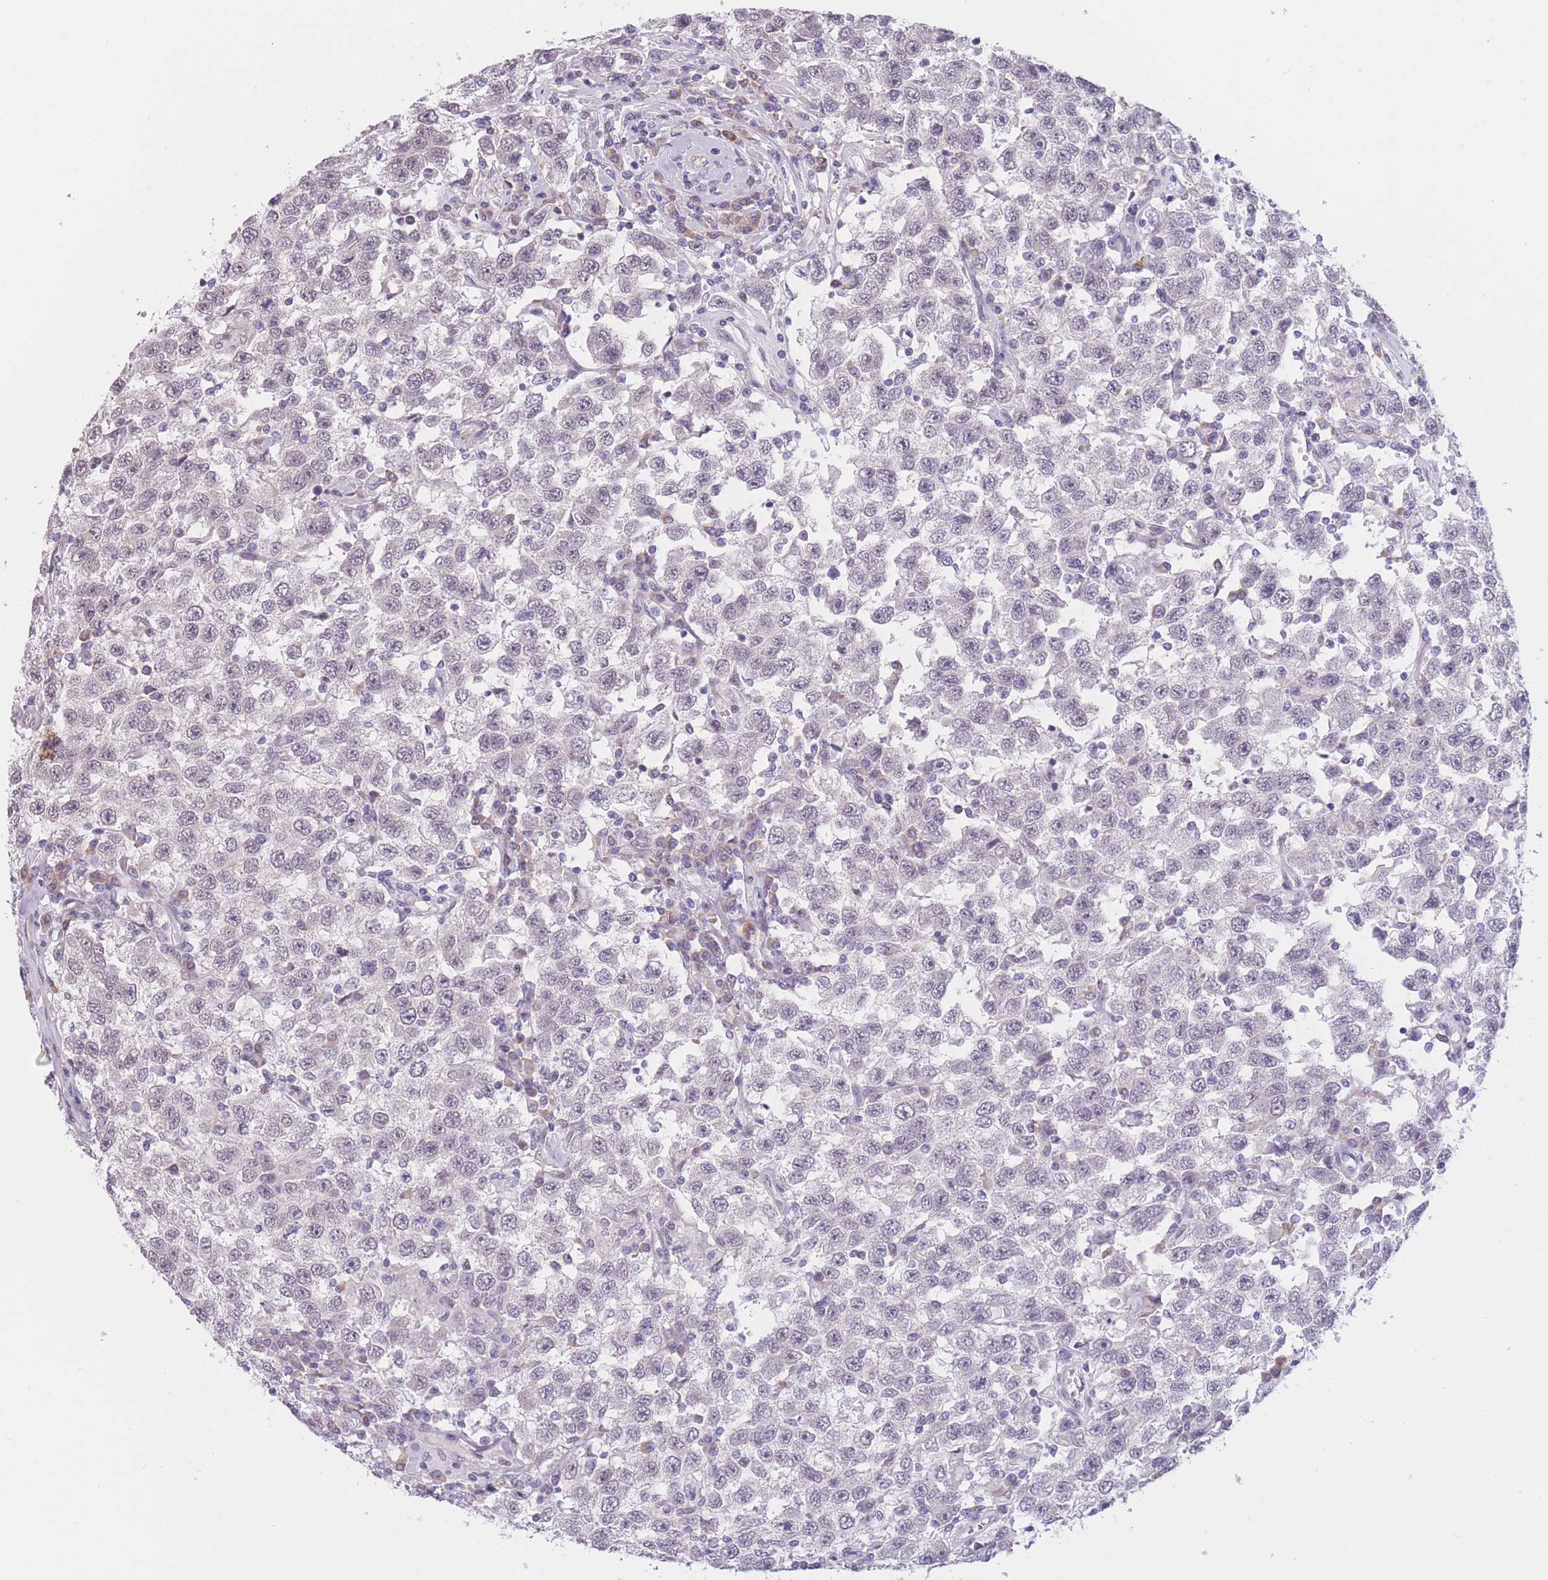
{"staining": {"intensity": "negative", "quantity": "none", "location": "none"}, "tissue": "testis cancer", "cell_type": "Tumor cells", "image_type": "cancer", "snomed": [{"axis": "morphology", "description": "Seminoma, NOS"}, {"axis": "topography", "description": "Testis"}], "caption": "There is no significant positivity in tumor cells of seminoma (testis).", "gene": "COL27A1", "patient": {"sex": "male", "age": 41}}